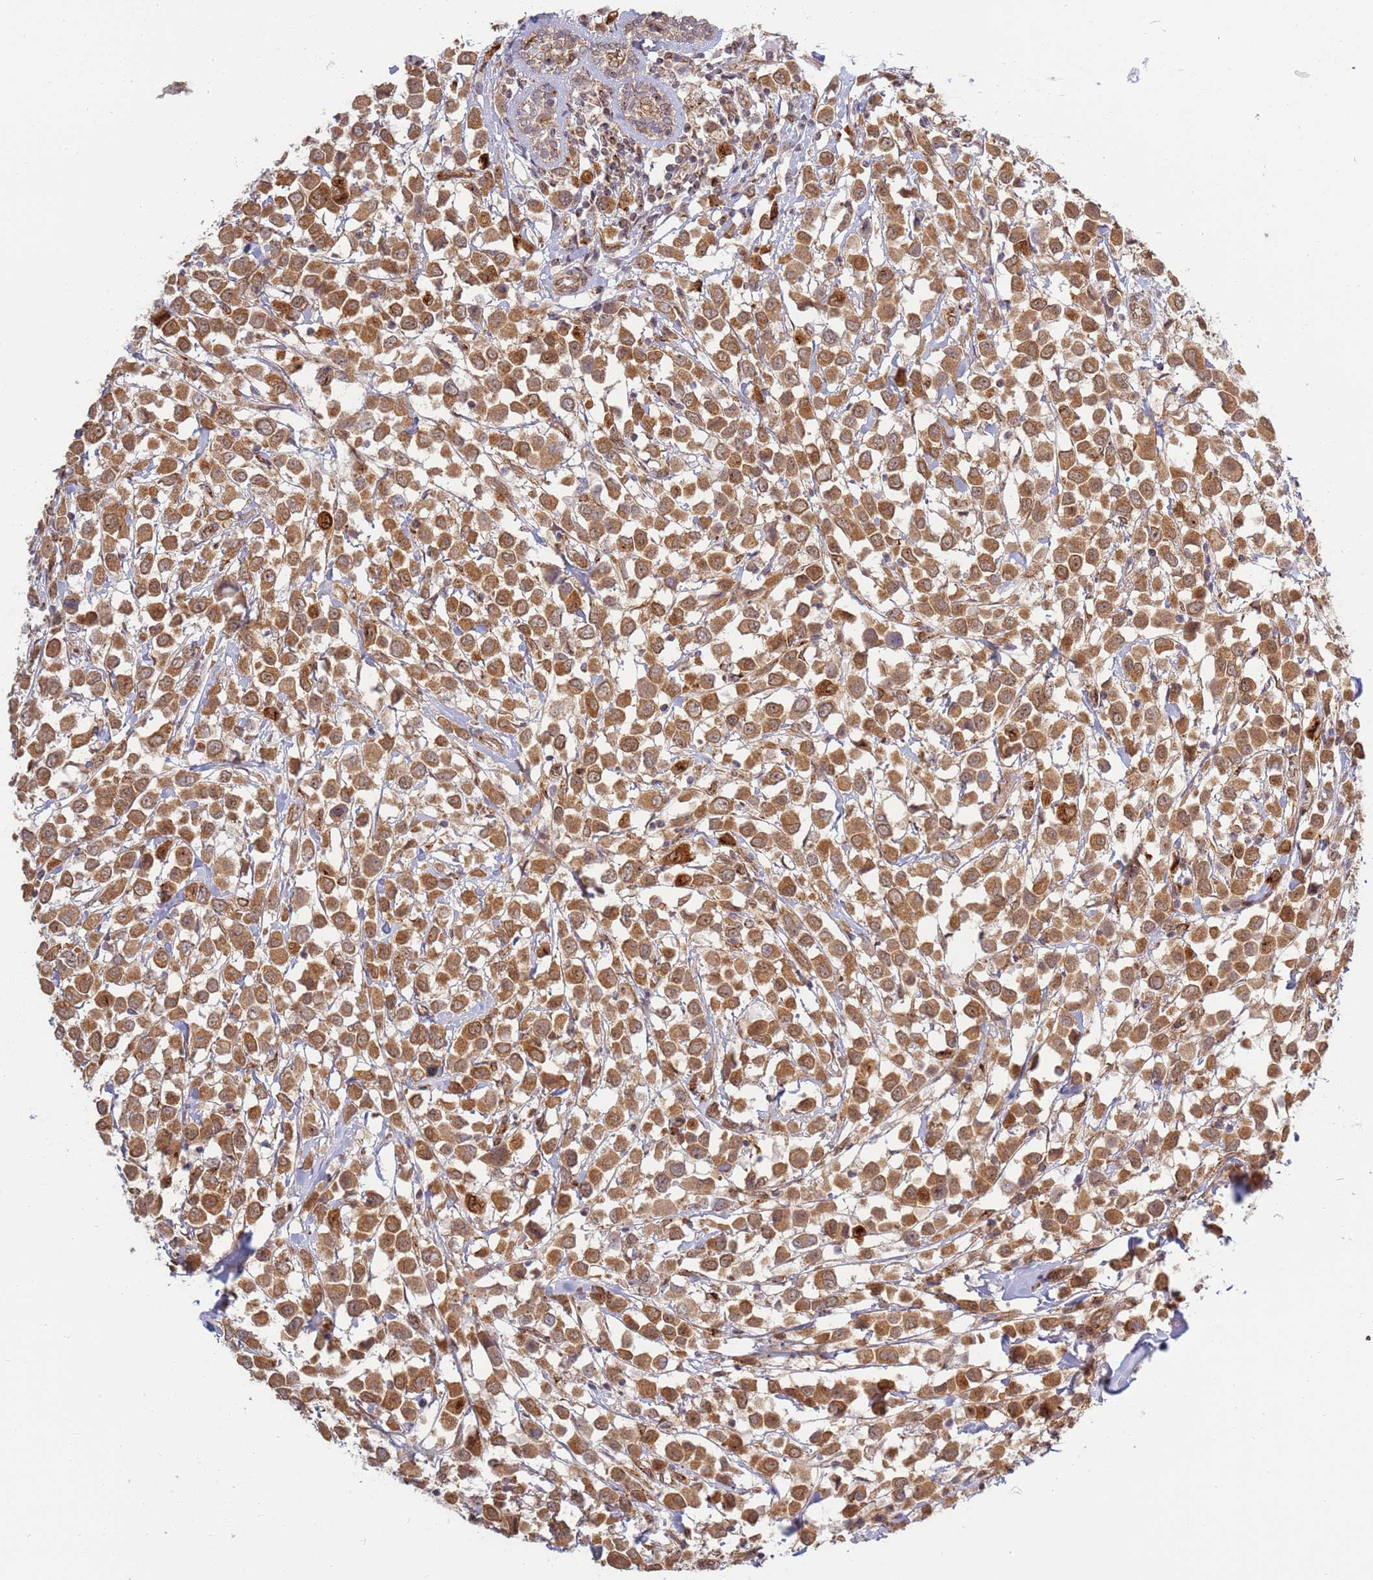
{"staining": {"intensity": "moderate", "quantity": ">75%", "location": "cytoplasmic/membranous,nuclear"}, "tissue": "breast cancer", "cell_type": "Tumor cells", "image_type": "cancer", "snomed": [{"axis": "morphology", "description": "Duct carcinoma"}, {"axis": "topography", "description": "Breast"}], "caption": "A micrograph showing moderate cytoplasmic/membranous and nuclear staining in approximately >75% of tumor cells in breast intraductal carcinoma, as visualized by brown immunohistochemical staining.", "gene": "CEP170", "patient": {"sex": "female", "age": 61}}